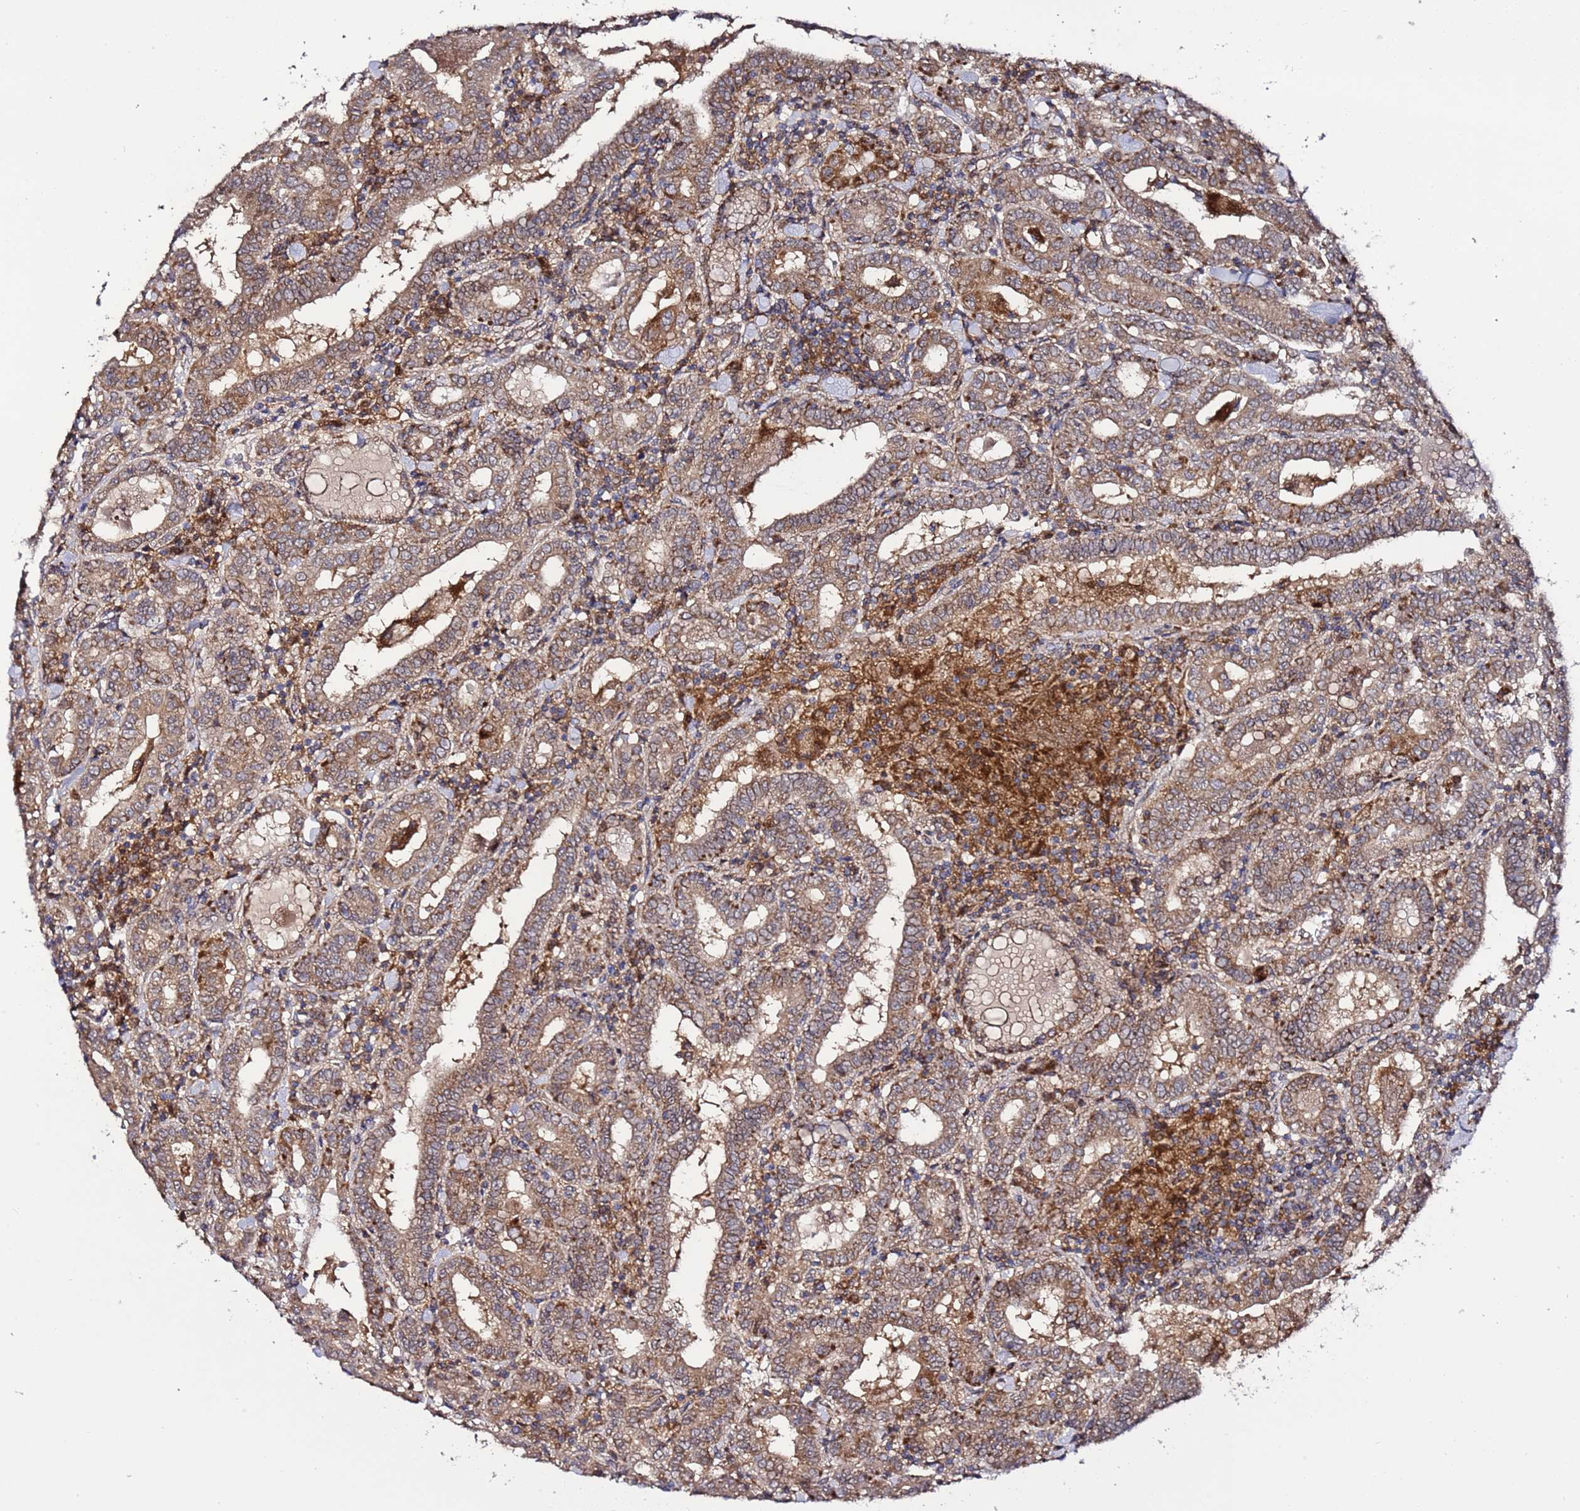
{"staining": {"intensity": "moderate", "quantity": ">75%", "location": "cytoplasmic/membranous"}, "tissue": "thyroid cancer", "cell_type": "Tumor cells", "image_type": "cancer", "snomed": [{"axis": "morphology", "description": "Papillary adenocarcinoma, NOS"}, {"axis": "topography", "description": "Thyroid gland"}], "caption": "Immunohistochemistry (DAB) staining of human thyroid cancer exhibits moderate cytoplasmic/membranous protein expression in approximately >75% of tumor cells.", "gene": "TMEM176B", "patient": {"sex": "female", "age": 72}}